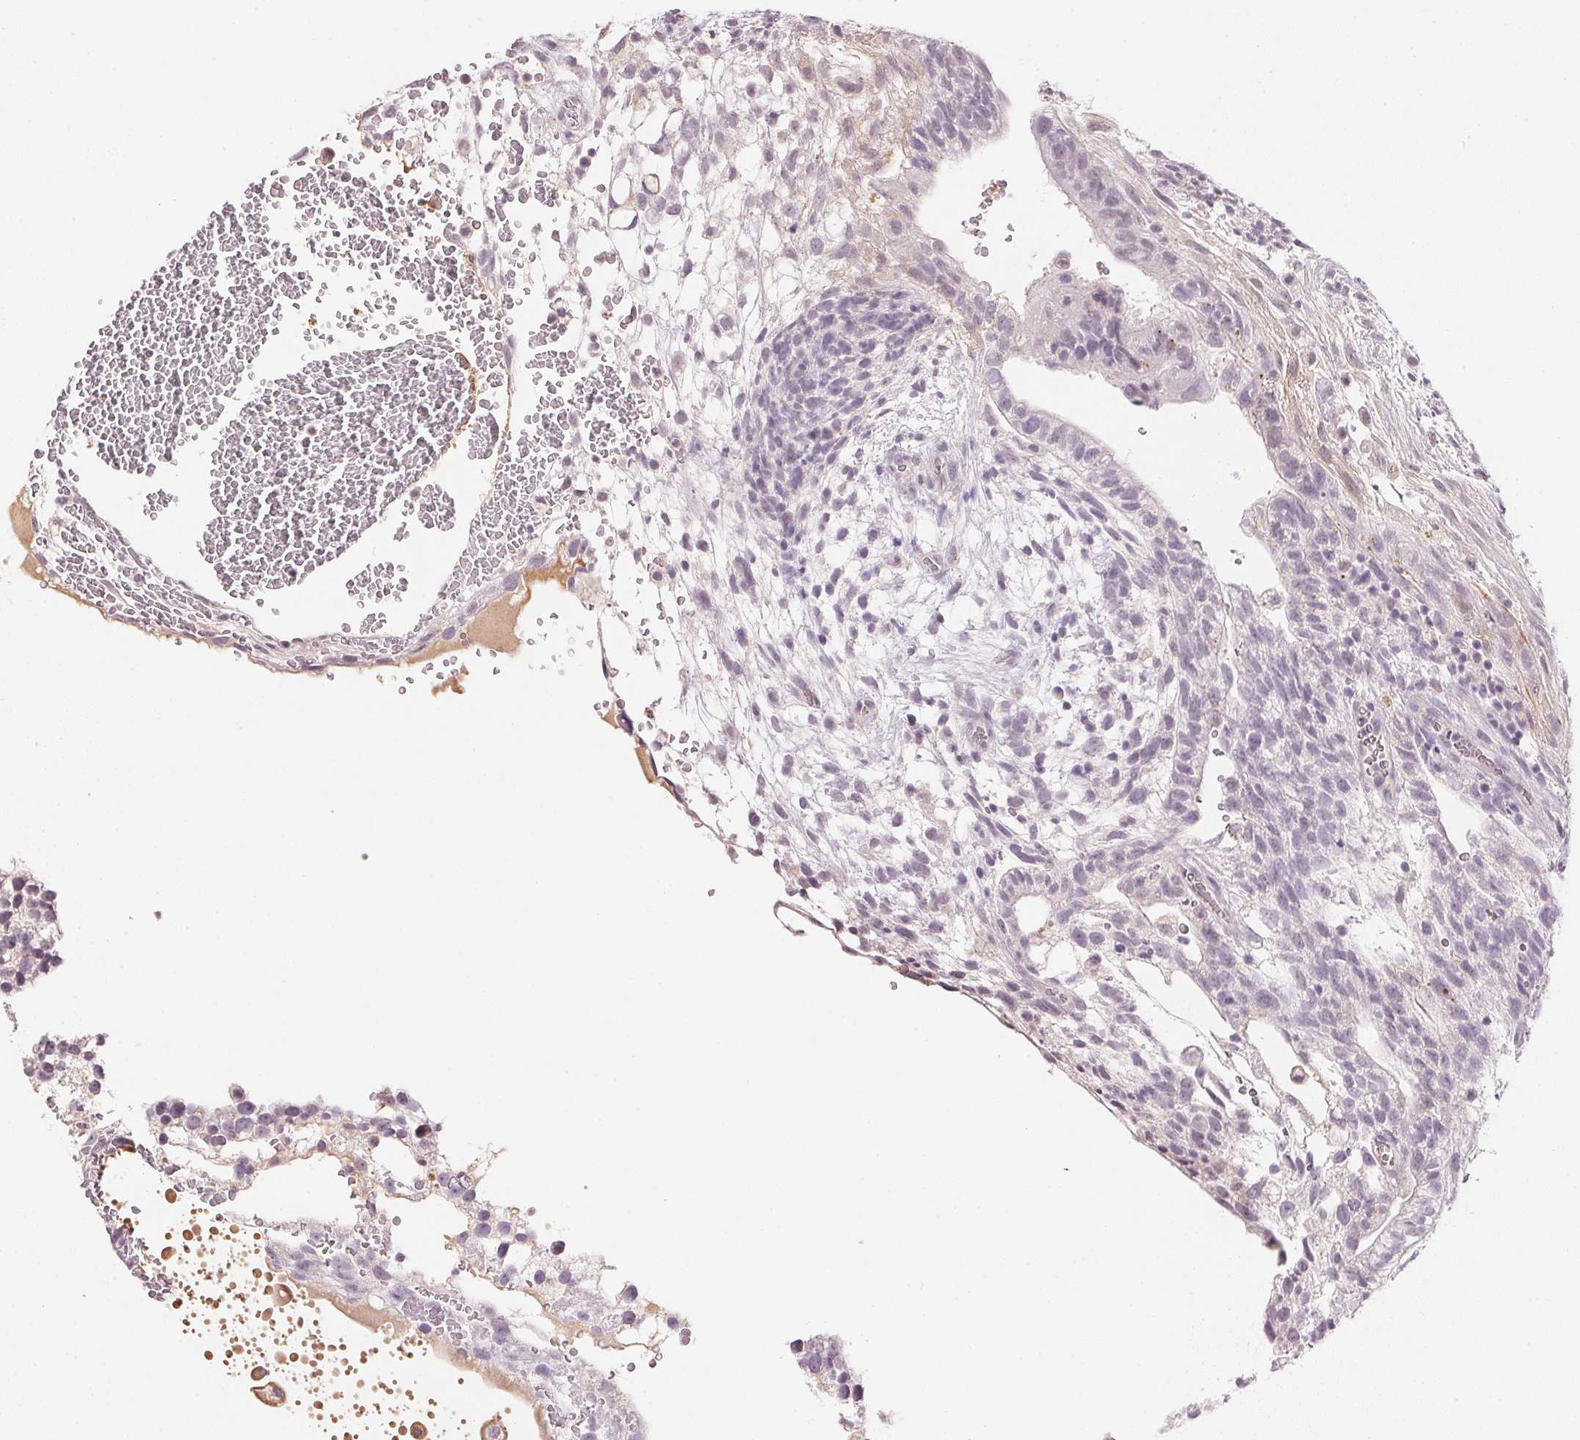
{"staining": {"intensity": "negative", "quantity": "none", "location": "none"}, "tissue": "testis cancer", "cell_type": "Tumor cells", "image_type": "cancer", "snomed": [{"axis": "morphology", "description": "Normal tissue, NOS"}, {"axis": "morphology", "description": "Carcinoma, Embryonal, NOS"}, {"axis": "topography", "description": "Testis"}], "caption": "Image shows no protein expression in tumor cells of testis cancer (embryonal carcinoma) tissue.", "gene": "FNDC4", "patient": {"sex": "male", "age": 32}}